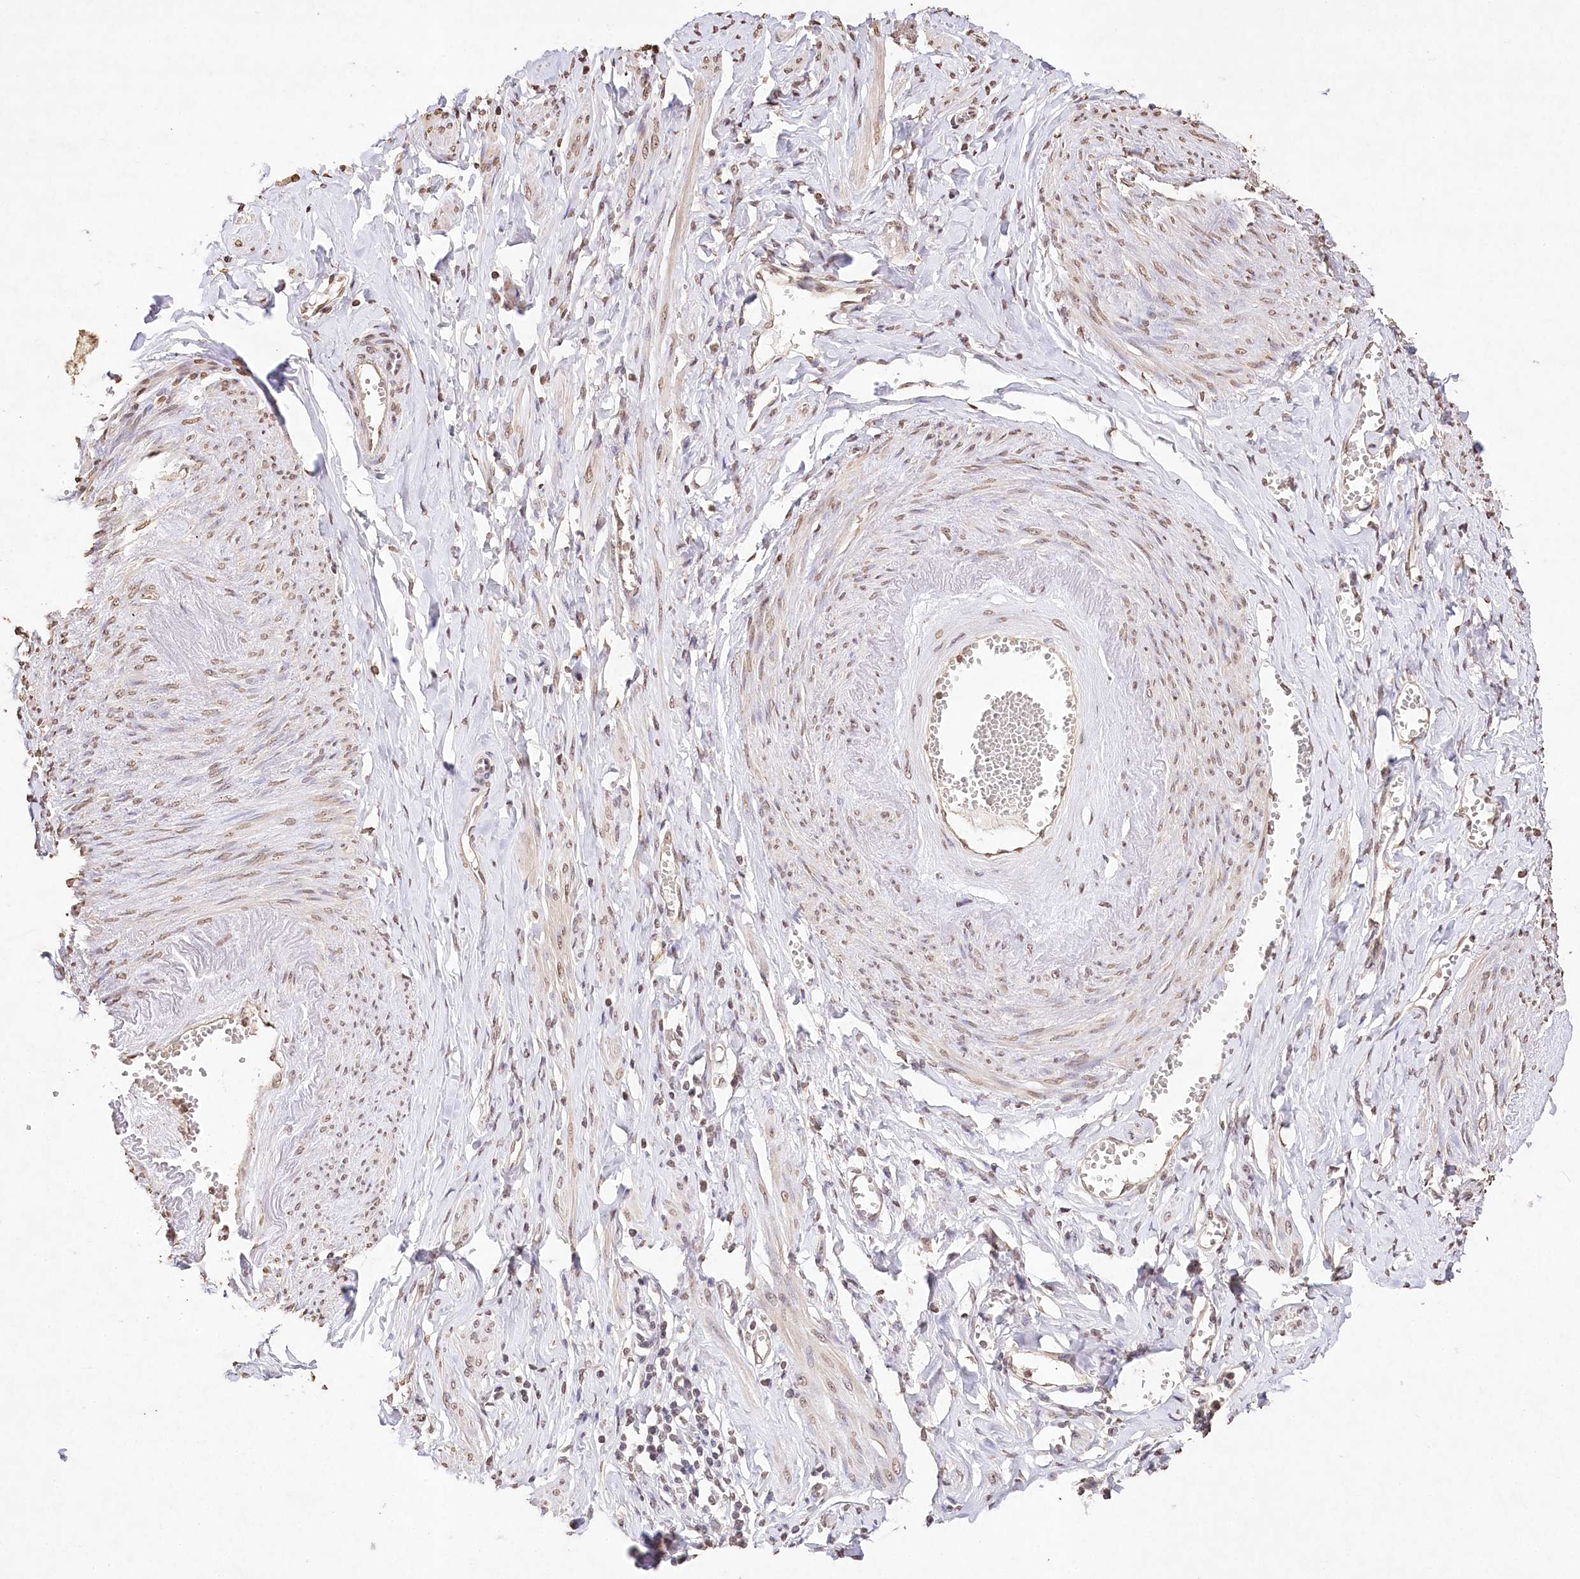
{"staining": {"intensity": "moderate", "quantity": ">75%", "location": "nuclear"}, "tissue": "adipose tissue", "cell_type": "Adipocytes", "image_type": "normal", "snomed": [{"axis": "morphology", "description": "Normal tissue, NOS"}, {"axis": "topography", "description": "Vascular tissue"}, {"axis": "topography", "description": "Fallopian tube"}, {"axis": "topography", "description": "Ovary"}], "caption": "Protein analysis of benign adipose tissue demonstrates moderate nuclear positivity in about >75% of adipocytes.", "gene": "DMXL1", "patient": {"sex": "female", "age": 67}}